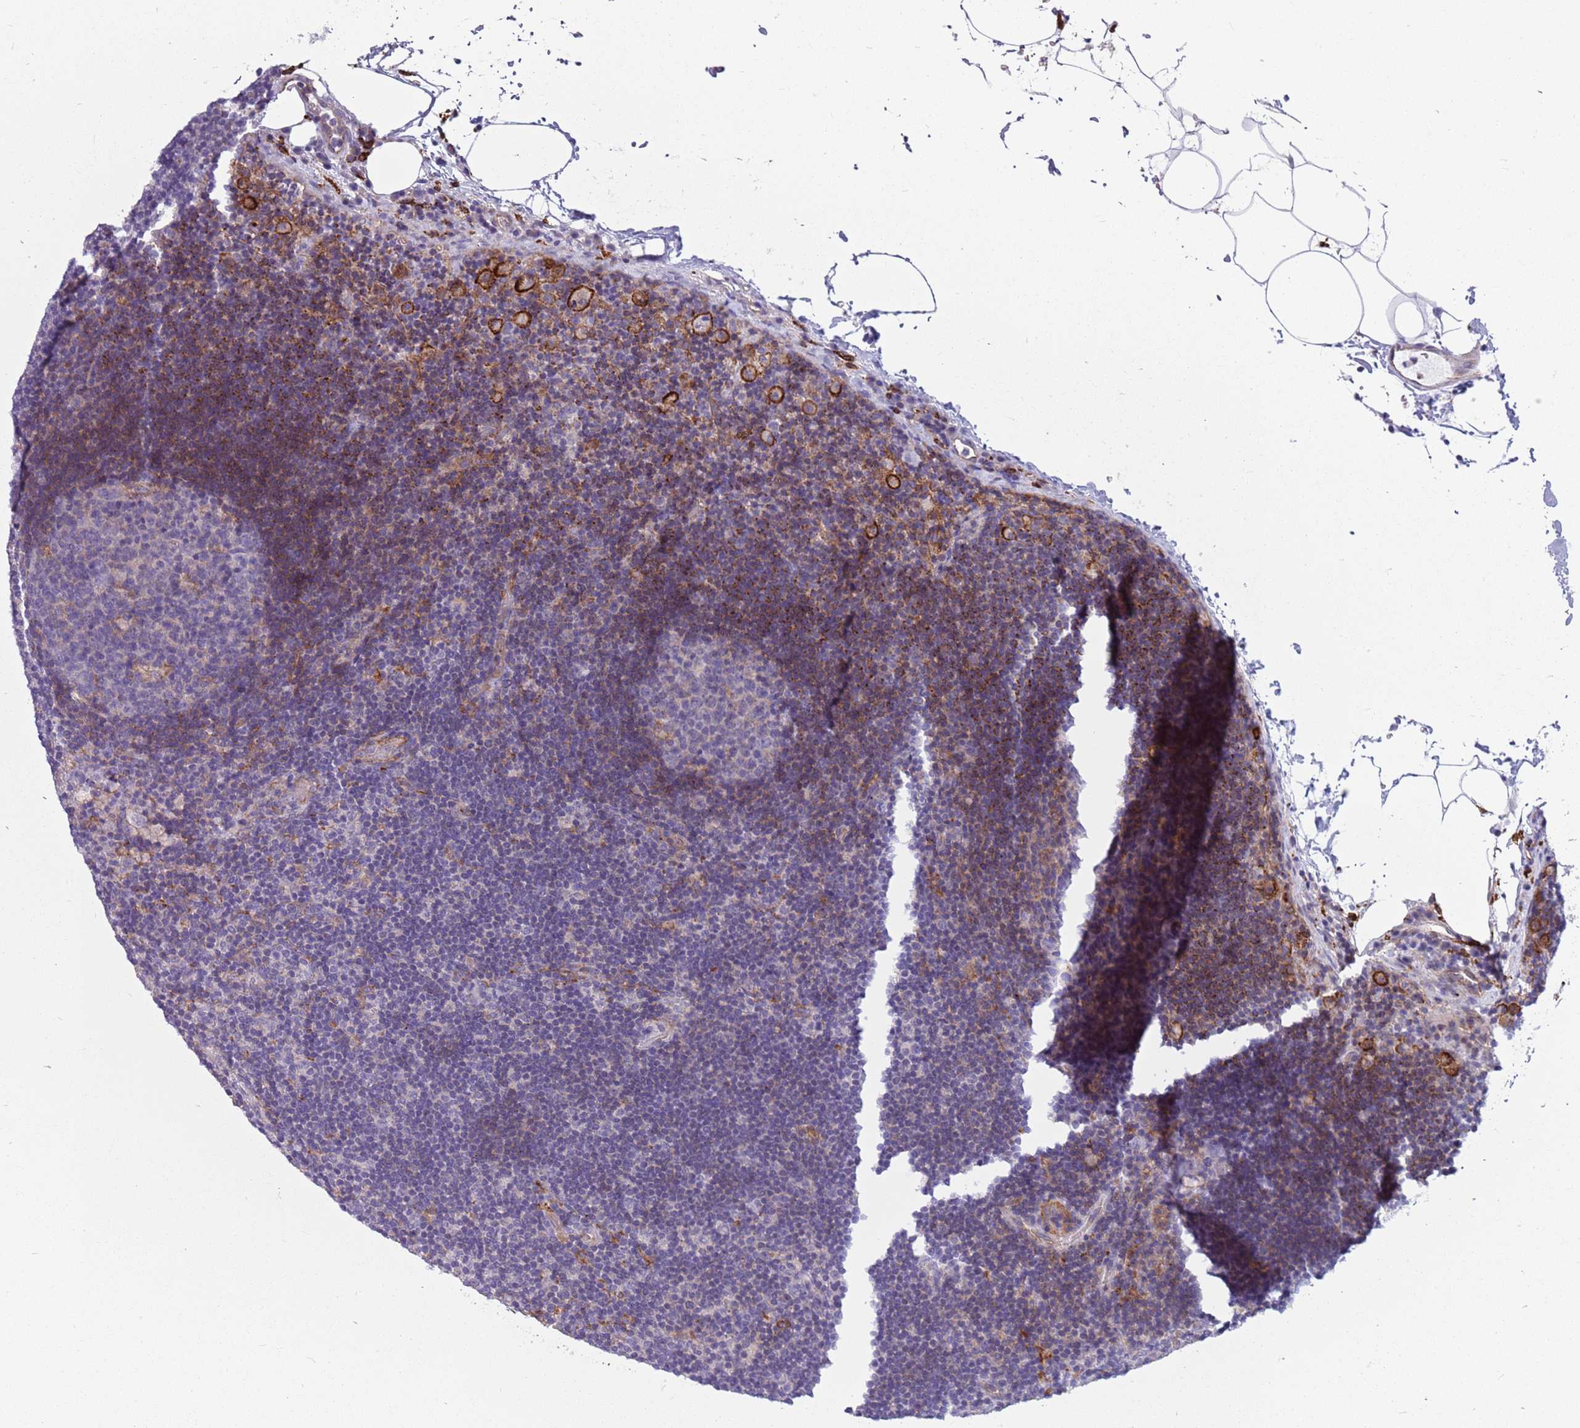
{"staining": {"intensity": "negative", "quantity": "none", "location": "none"}, "tissue": "lymph node", "cell_type": "Germinal center cells", "image_type": "normal", "snomed": [{"axis": "morphology", "description": "Normal tissue, NOS"}, {"axis": "topography", "description": "Lymph node"}], "caption": "This is an IHC image of normal lymph node. There is no staining in germinal center cells.", "gene": "SNX6", "patient": {"sex": "male", "age": 62}}